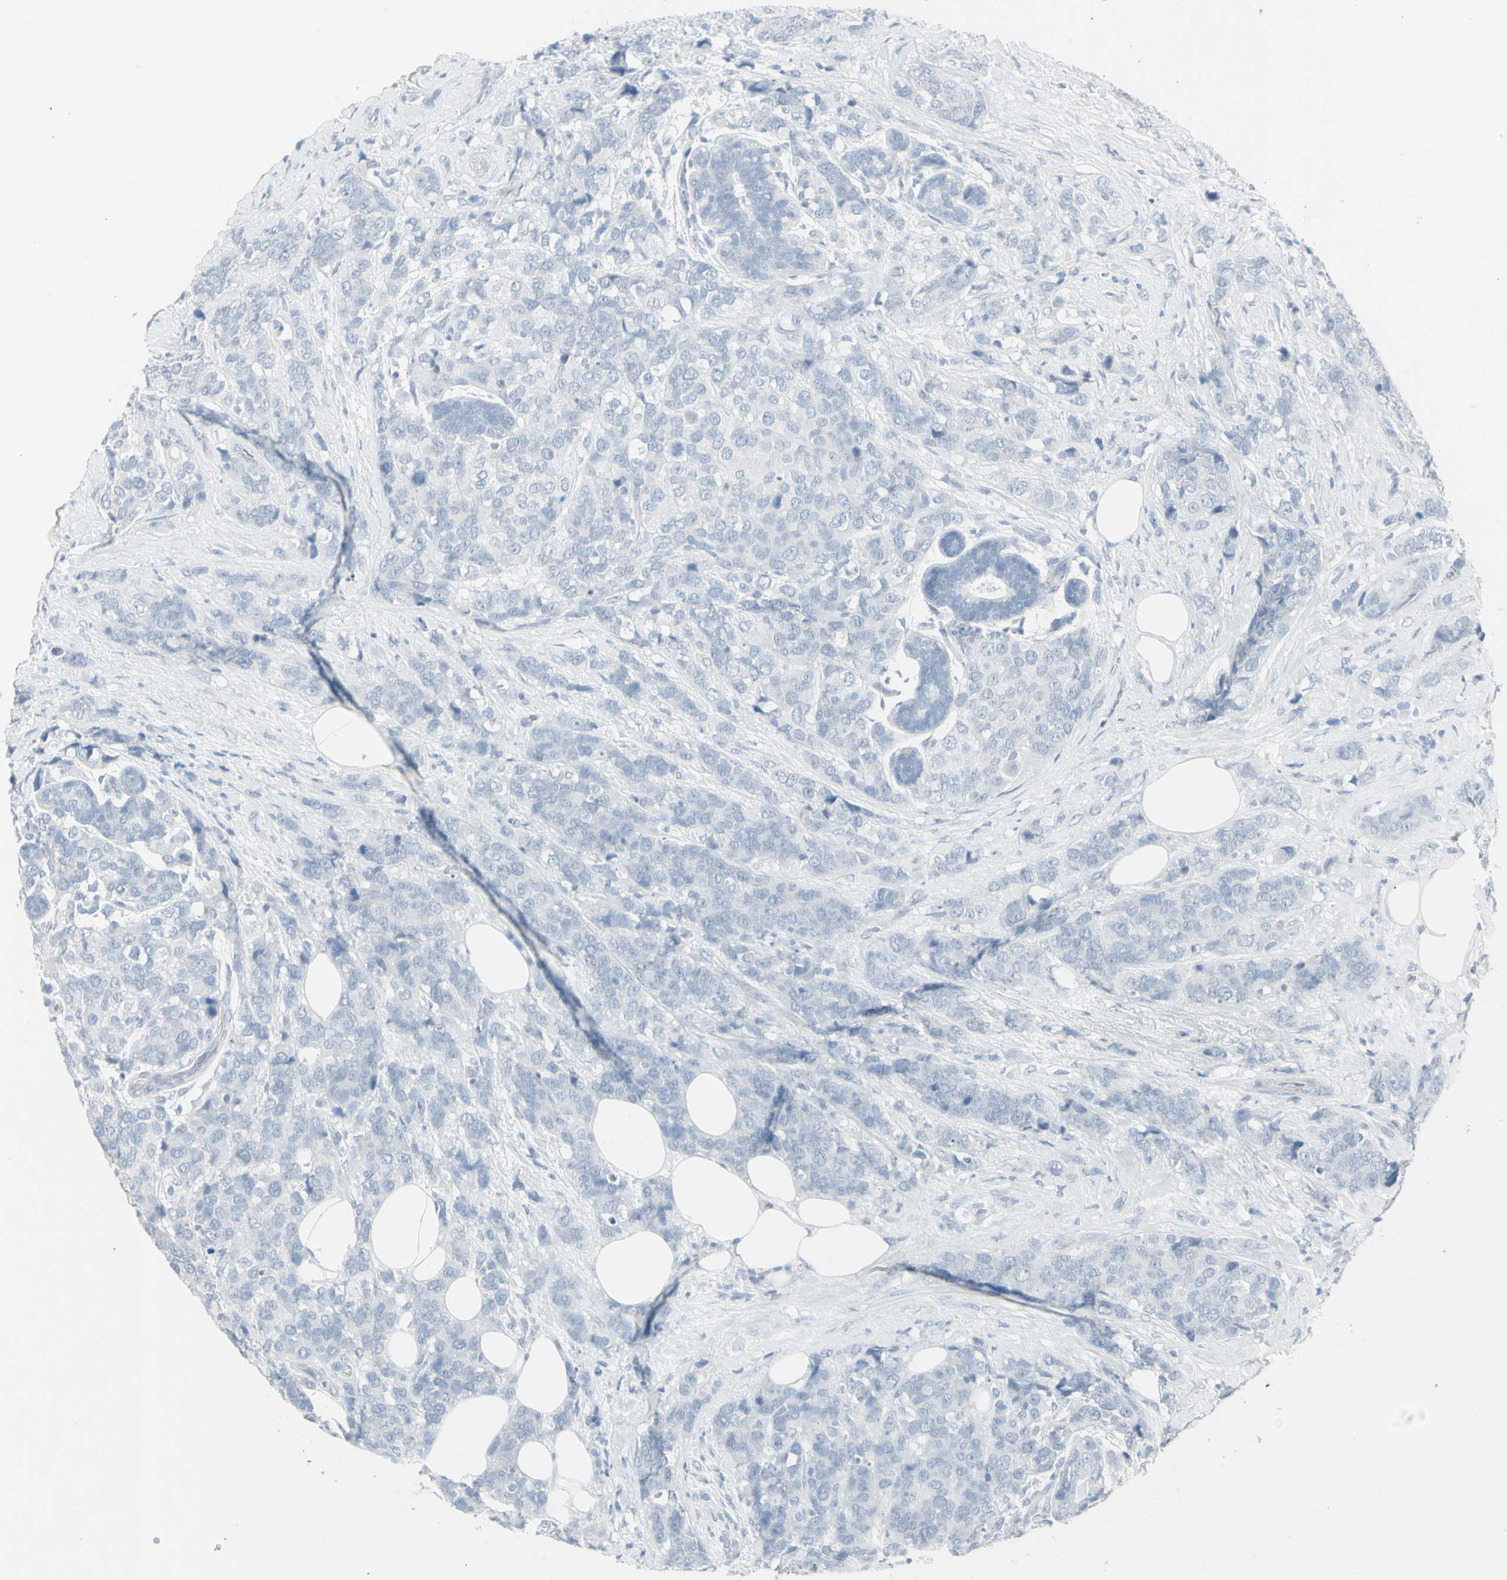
{"staining": {"intensity": "negative", "quantity": "none", "location": "none"}, "tissue": "breast cancer", "cell_type": "Tumor cells", "image_type": "cancer", "snomed": [{"axis": "morphology", "description": "Lobular carcinoma"}, {"axis": "topography", "description": "Breast"}], "caption": "Human breast lobular carcinoma stained for a protein using immunohistochemistry exhibits no positivity in tumor cells.", "gene": "YBX2", "patient": {"sex": "female", "age": 59}}